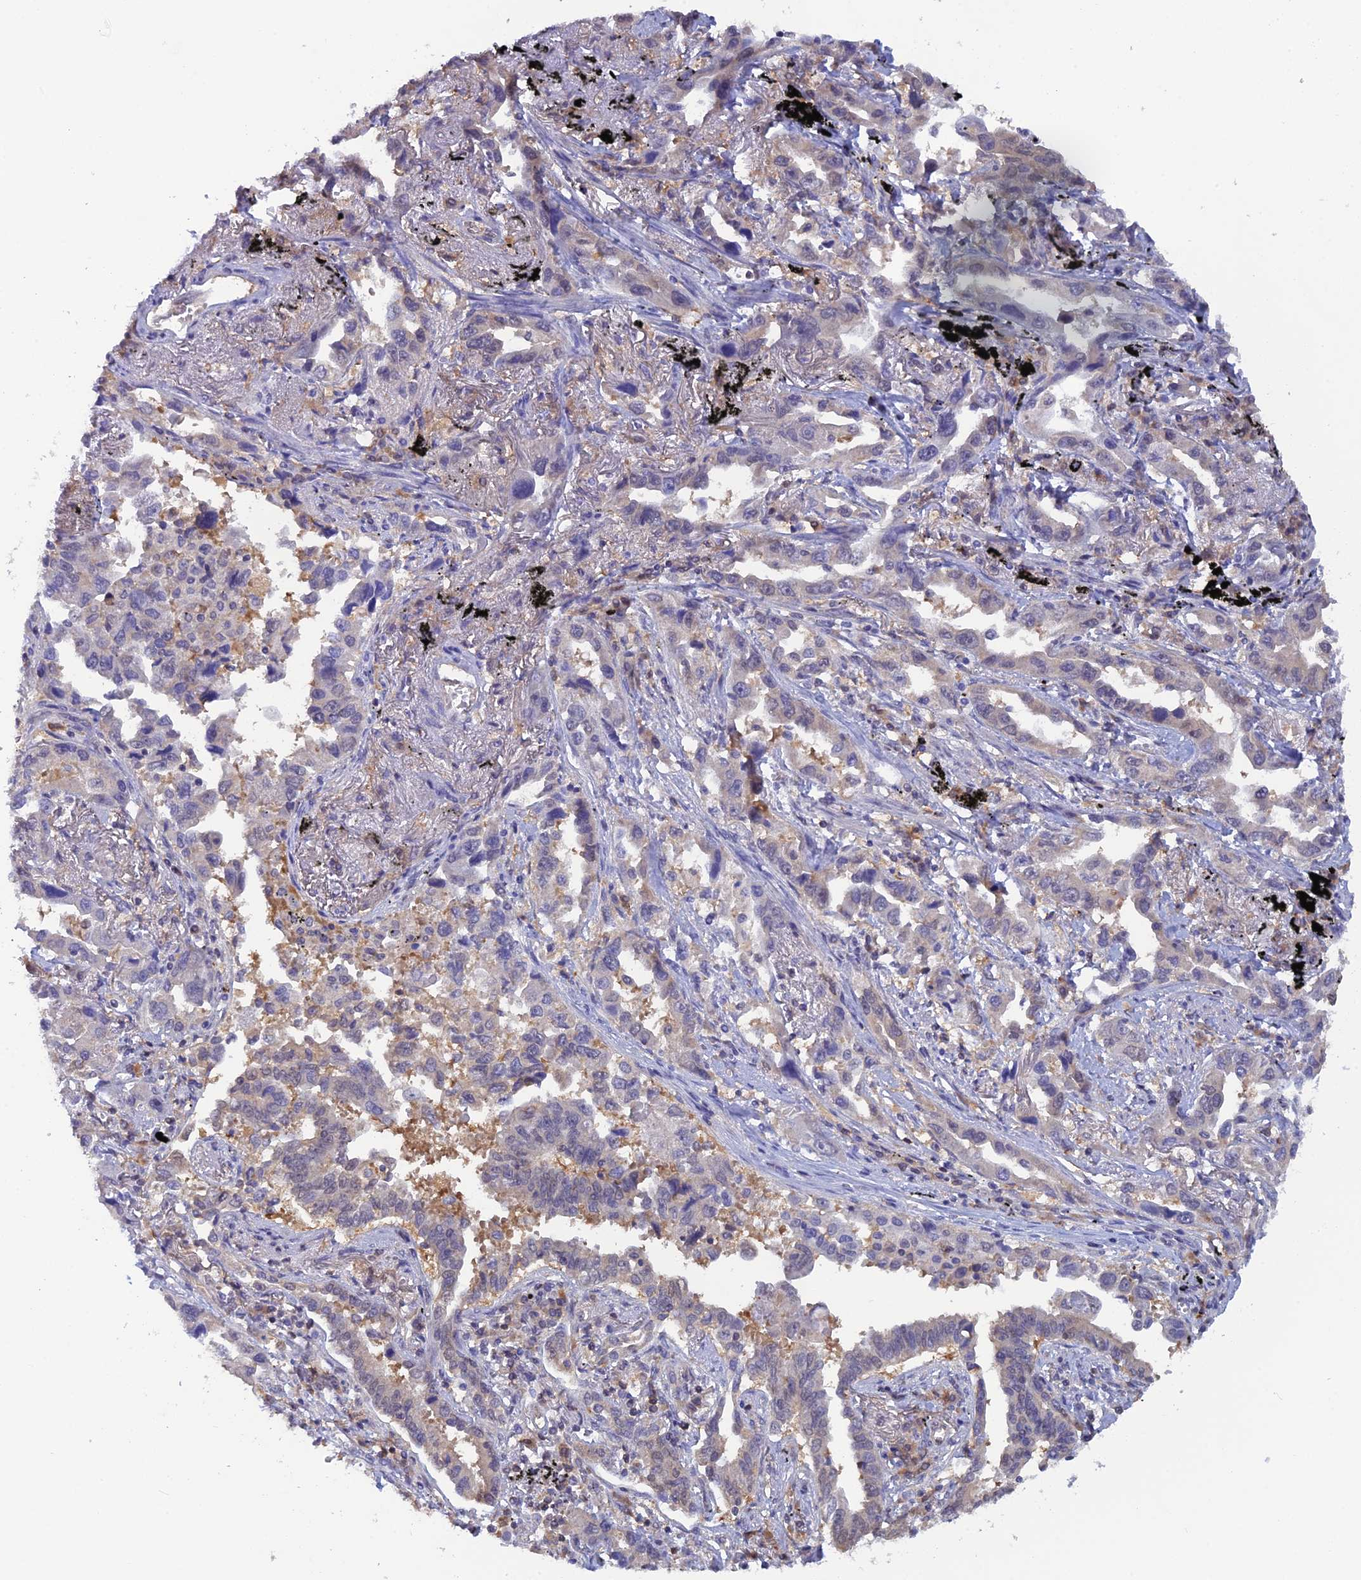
{"staining": {"intensity": "negative", "quantity": "none", "location": "none"}, "tissue": "lung cancer", "cell_type": "Tumor cells", "image_type": "cancer", "snomed": [{"axis": "morphology", "description": "Adenocarcinoma, NOS"}, {"axis": "topography", "description": "Lung"}], "caption": "A histopathology image of human lung cancer (adenocarcinoma) is negative for staining in tumor cells.", "gene": "HINT1", "patient": {"sex": "male", "age": 67}}